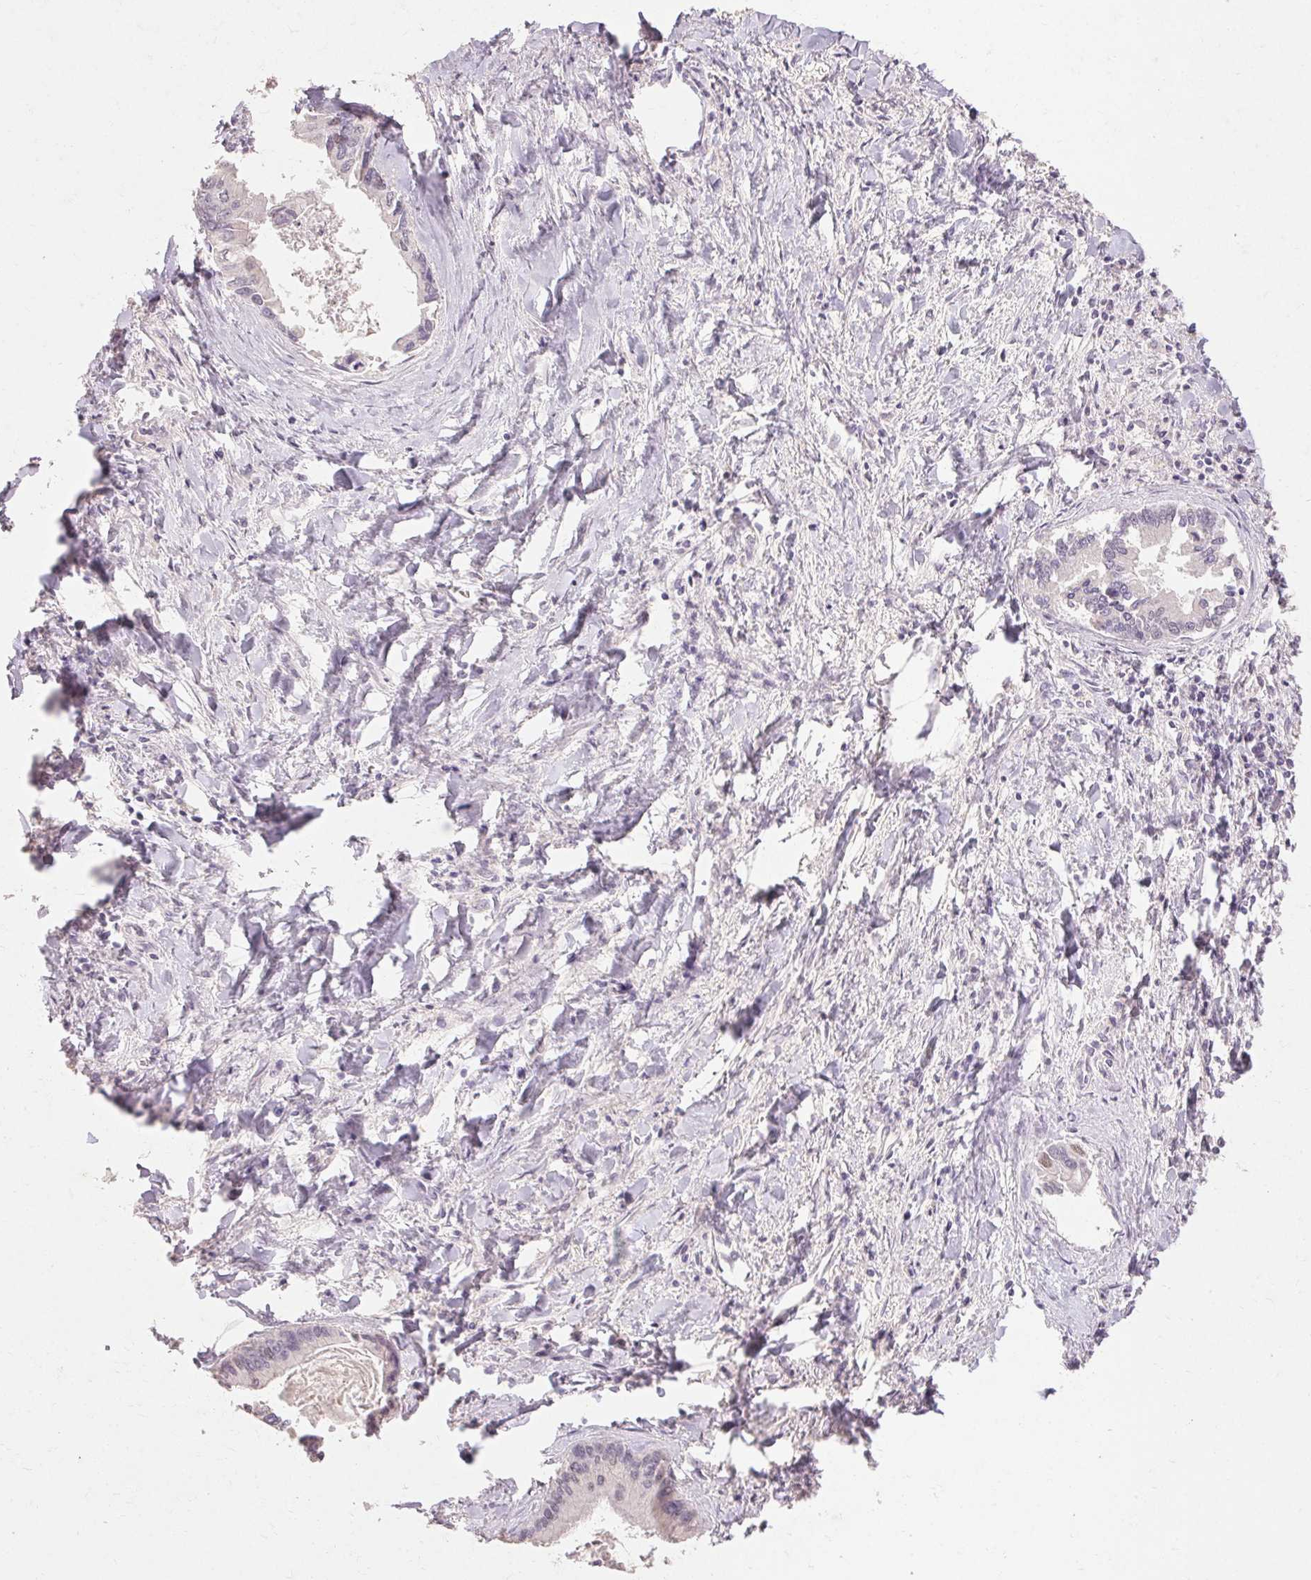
{"staining": {"intensity": "negative", "quantity": "none", "location": "none"}, "tissue": "liver cancer", "cell_type": "Tumor cells", "image_type": "cancer", "snomed": [{"axis": "morphology", "description": "Cholangiocarcinoma"}, {"axis": "topography", "description": "Liver"}], "caption": "A histopathology image of human cholangiocarcinoma (liver) is negative for staining in tumor cells. (DAB (3,3'-diaminobenzidine) immunohistochemistry, high magnification).", "gene": "SKP2", "patient": {"sex": "male", "age": 66}}